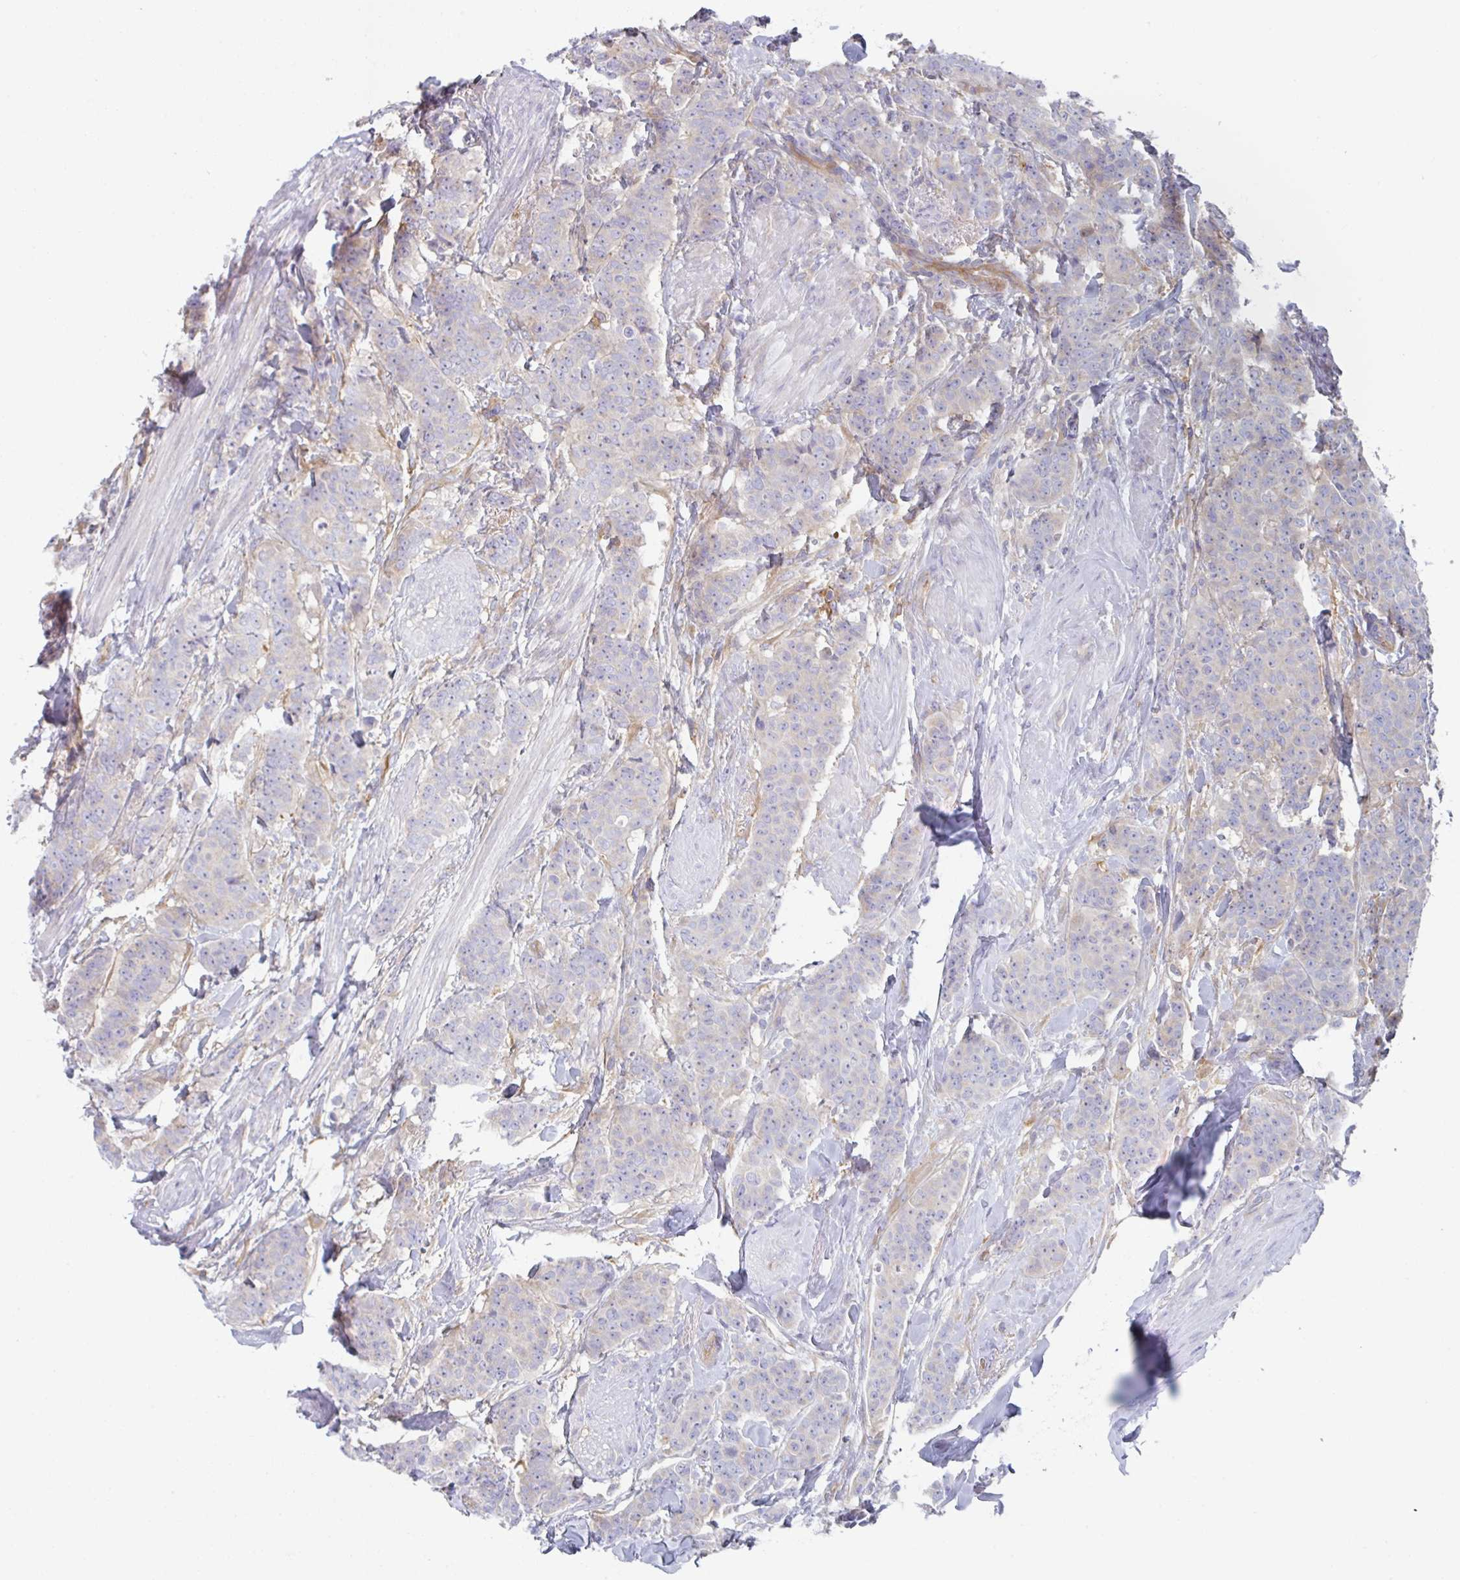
{"staining": {"intensity": "negative", "quantity": "none", "location": "none"}, "tissue": "breast cancer", "cell_type": "Tumor cells", "image_type": "cancer", "snomed": [{"axis": "morphology", "description": "Duct carcinoma"}, {"axis": "topography", "description": "Breast"}], "caption": "The immunohistochemistry (IHC) micrograph has no significant positivity in tumor cells of breast cancer tissue. Brightfield microscopy of immunohistochemistry stained with DAB (3,3'-diaminobenzidine) (brown) and hematoxylin (blue), captured at high magnification.", "gene": "AMPD2", "patient": {"sex": "female", "age": 40}}